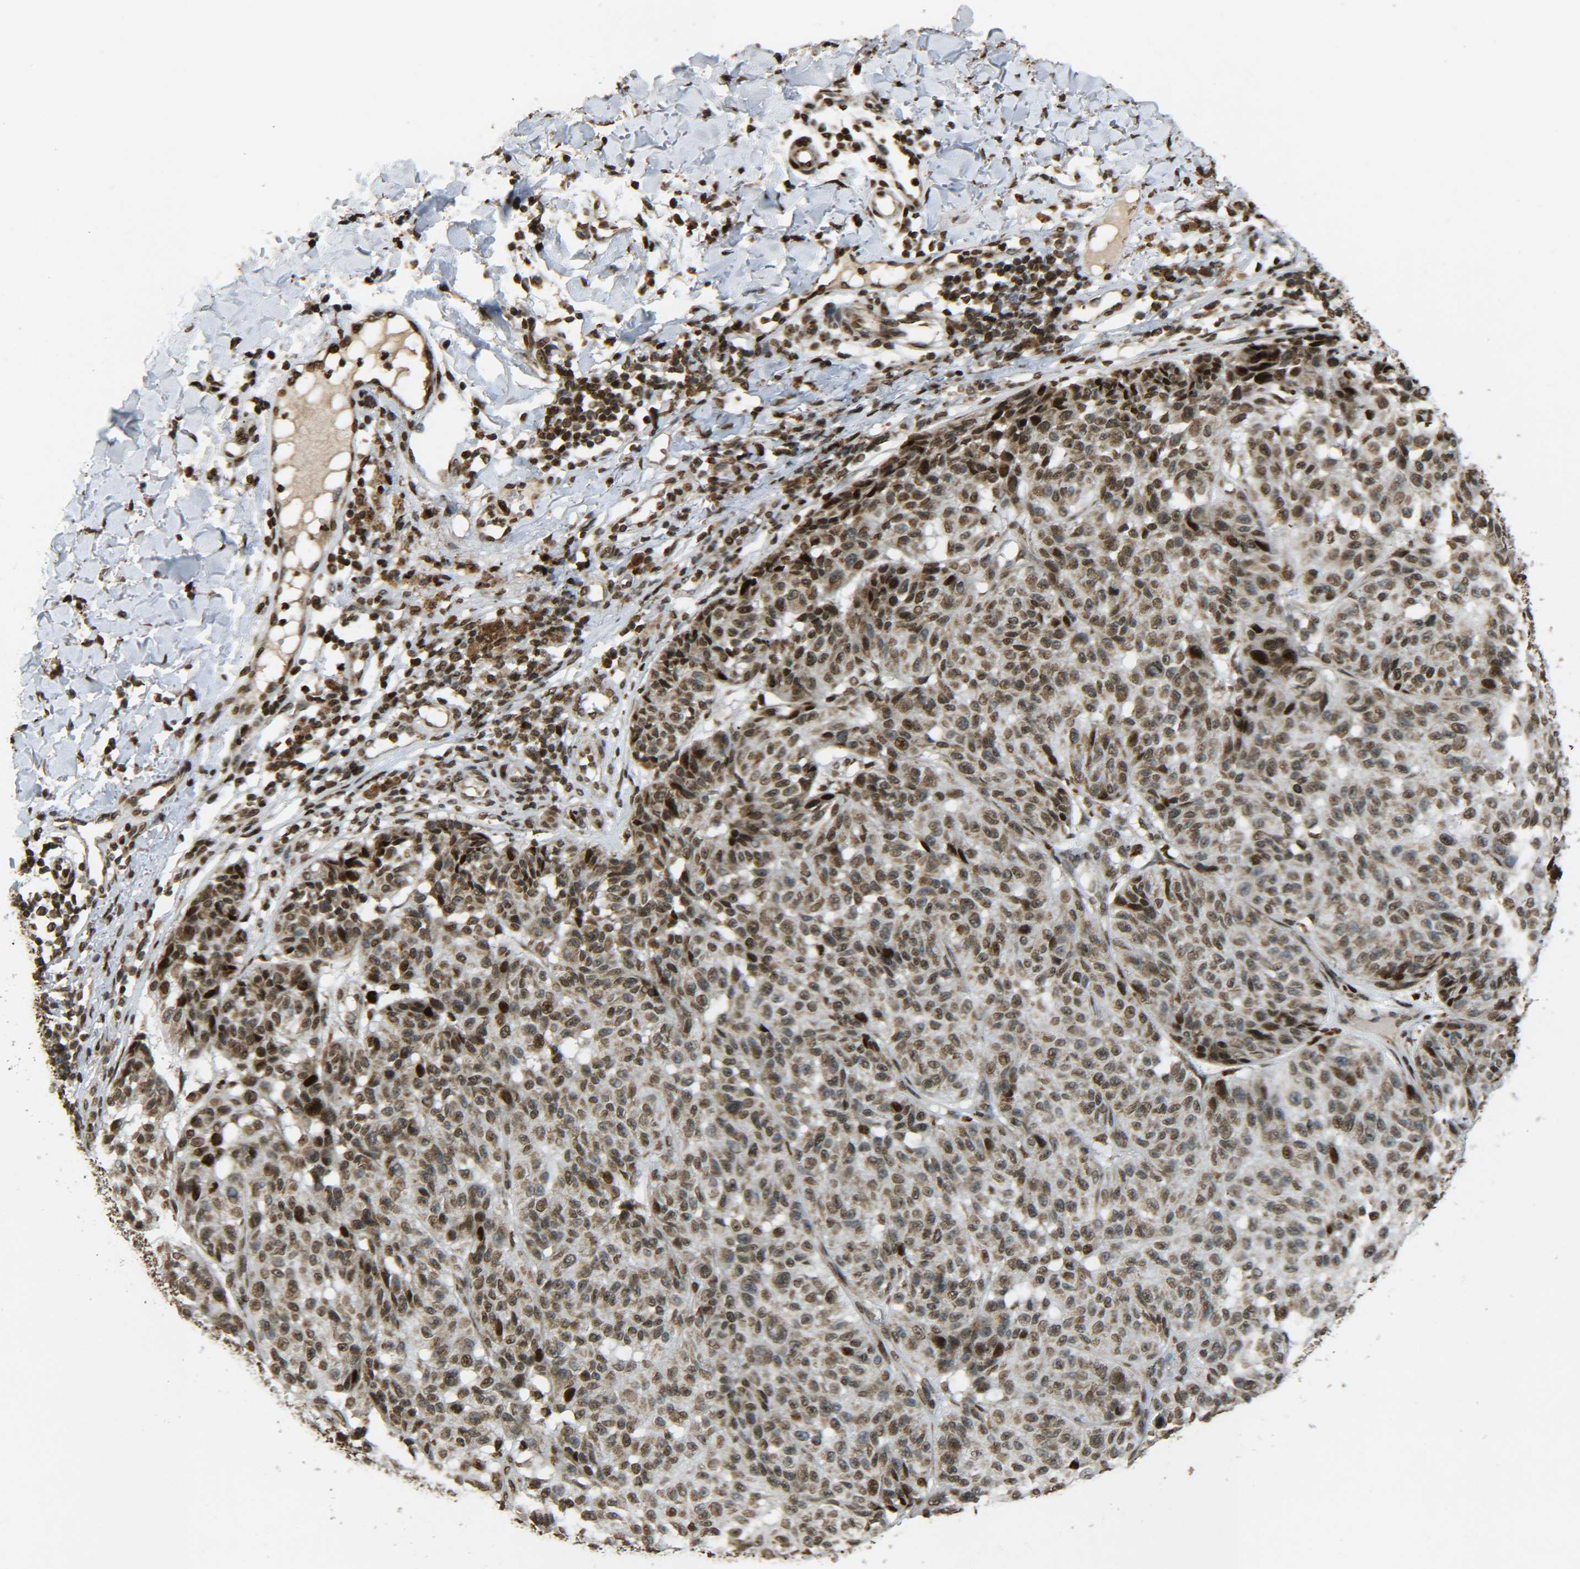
{"staining": {"intensity": "moderate", "quantity": ">75%", "location": "nuclear"}, "tissue": "melanoma", "cell_type": "Tumor cells", "image_type": "cancer", "snomed": [{"axis": "morphology", "description": "Malignant melanoma, NOS"}, {"axis": "topography", "description": "Skin"}], "caption": "A photomicrograph of malignant melanoma stained for a protein reveals moderate nuclear brown staining in tumor cells.", "gene": "NEUROG2", "patient": {"sex": "female", "age": 46}}